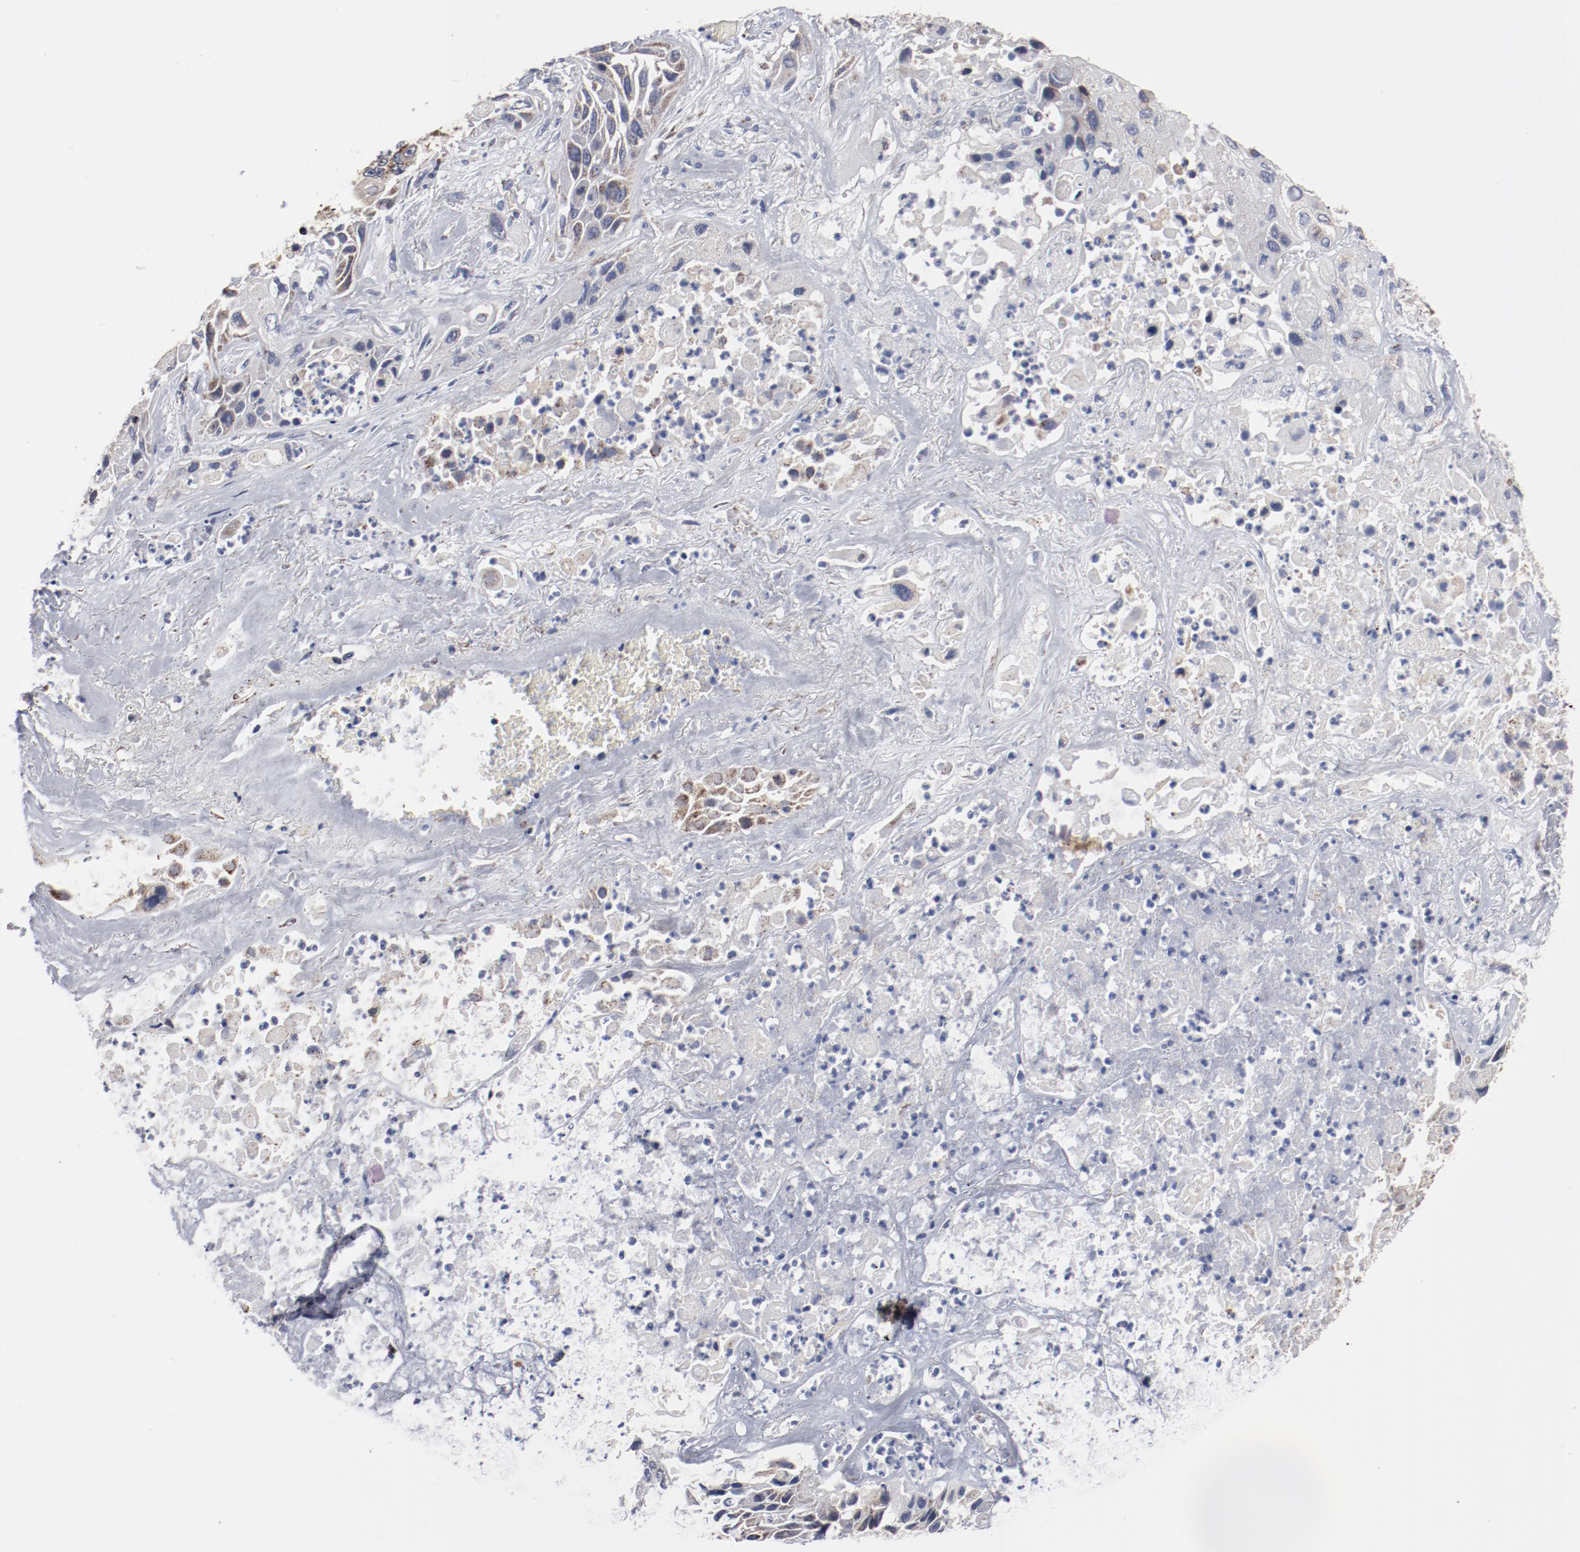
{"staining": {"intensity": "moderate", "quantity": "25%-75%", "location": "cytoplasmic/membranous"}, "tissue": "lung cancer", "cell_type": "Tumor cells", "image_type": "cancer", "snomed": [{"axis": "morphology", "description": "Squamous cell carcinoma, NOS"}, {"axis": "topography", "description": "Lung"}], "caption": "This histopathology image displays immunohistochemistry staining of human lung cancer (squamous cell carcinoma), with medium moderate cytoplasmic/membranous expression in about 25%-75% of tumor cells.", "gene": "NDUFV2", "patient": {"sex": "female", "age": 76}}